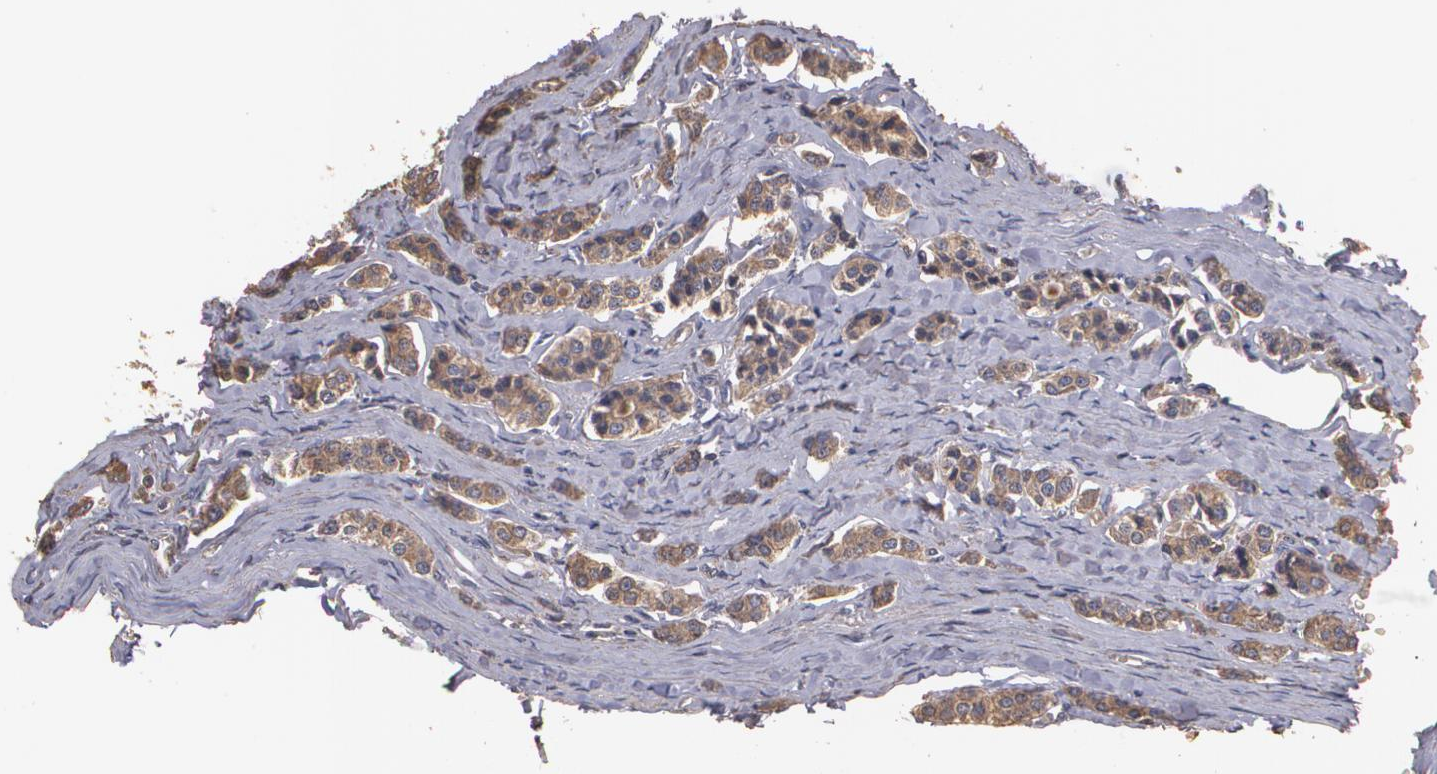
{"staining": {"intensity": "moderate", "quantity": ">75%", "location": "cytoplasmic/membranous"}, "tissue": "carcinoid", "cell_type": "Tumor cells", "image_type": "cancer", "snomed": [{"axis": "morphology", "description": "Carcinoid, malignant, NOS"}, {"axis": "topography", "description": "Small intestine"}], "caption": "The image displays immunohistochemical staining of carcinoid (malignant). There is moderate cytoplasmic/membranous staining is present in about >75% of tumor cells.", "gene": "PON1", "patient": {"sex": "male", "age": 63}}